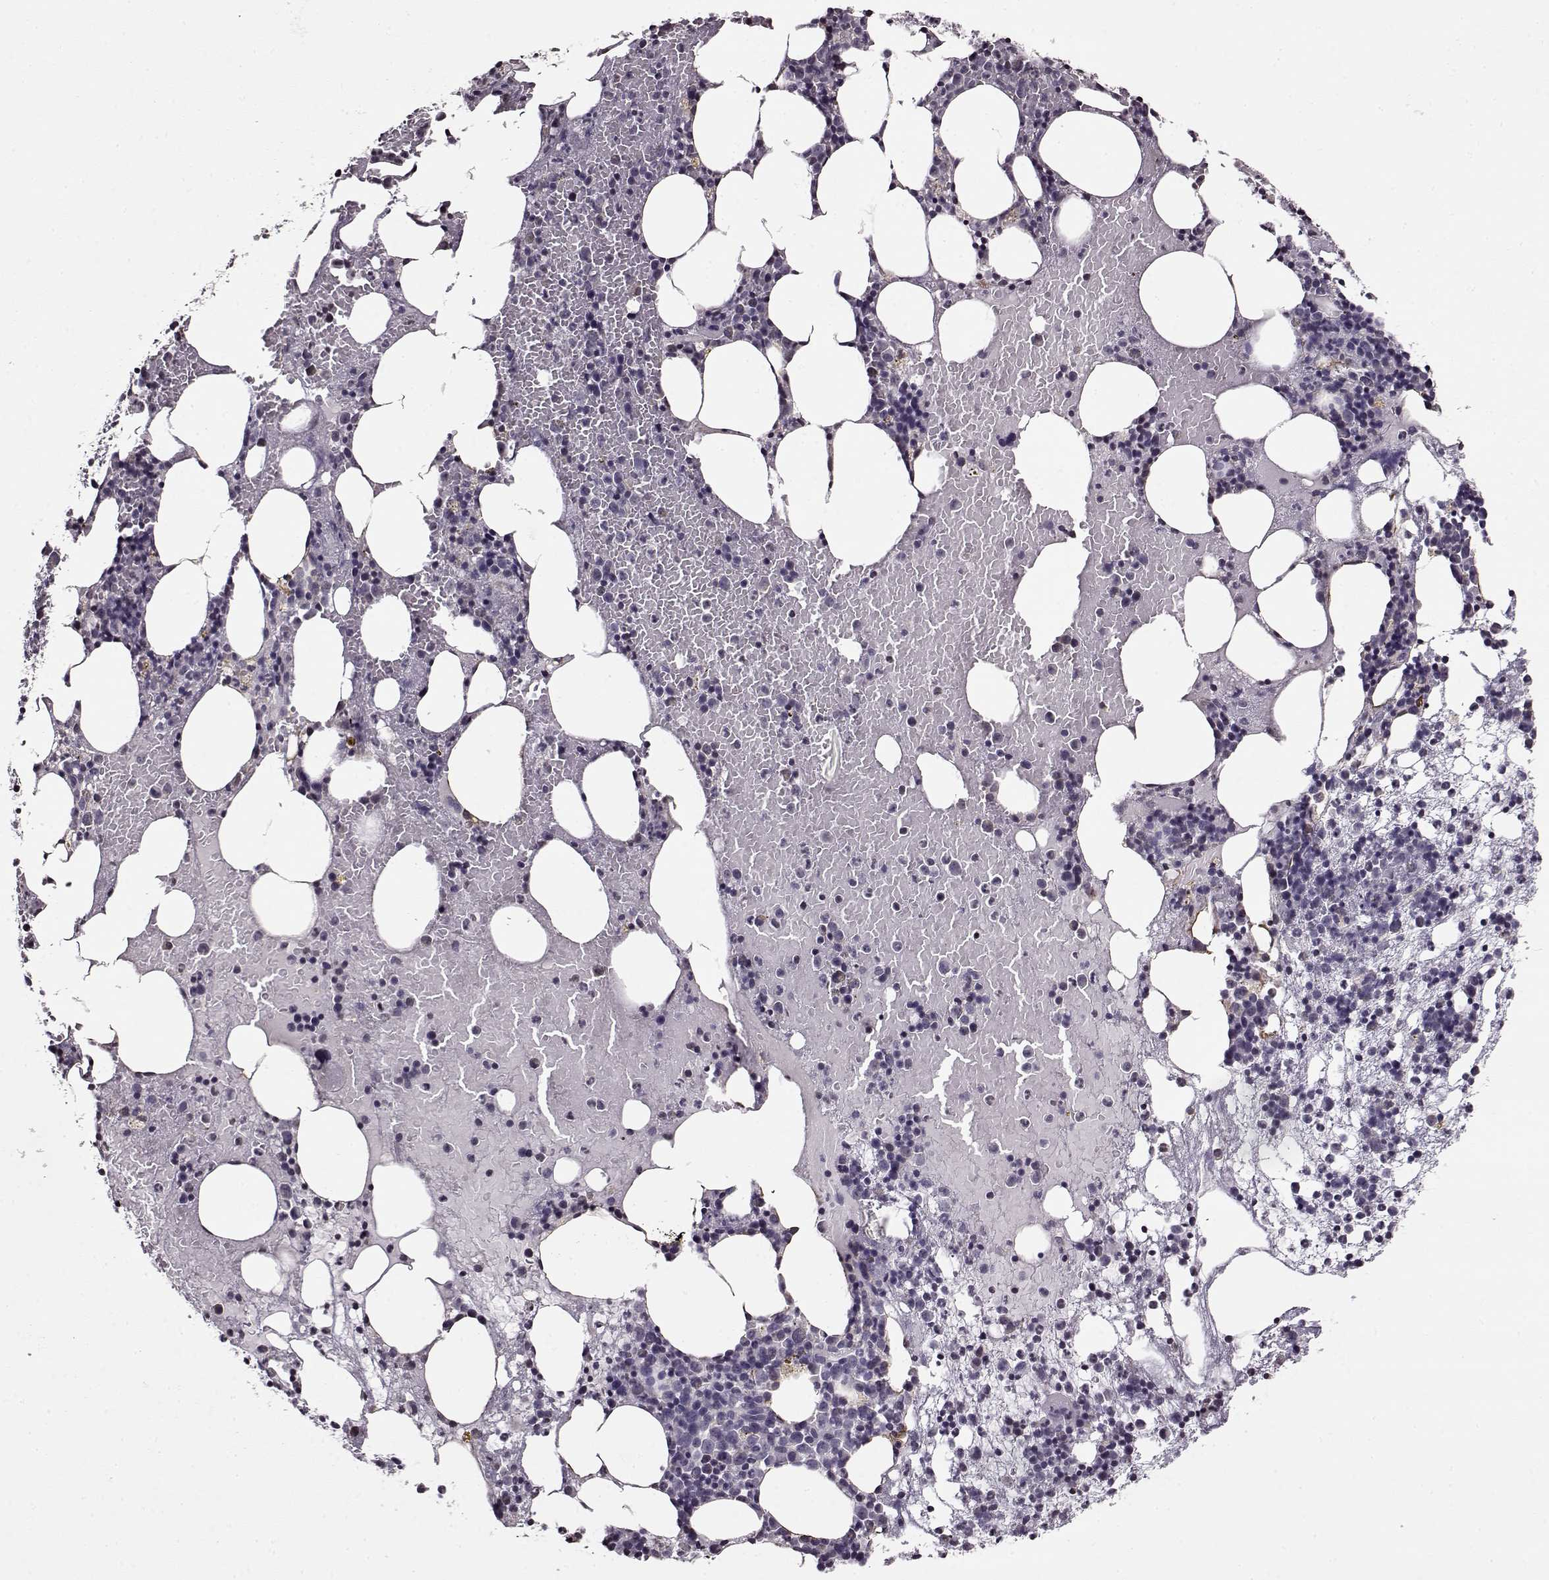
{"staining": {"intensity": "negative", "quantity": "none", "location": "none"}, "tissue": "bone marrow", "cell_type": "Hematopoietic cells", "image_type": "normal", "snomed": [{"axis": "morphology", "description": "Normal tissue, NOS"}, {"axis": "topography", "description": "Bone marrow"}], "caption": "Protein analysis of unremarkable bone marrow exhibits no significant expression in hematopoietic cells. (Brightfield microscopy of DAB (3,3'-diaminobenzidine) immunohistochemistry (IHC) at high magnification).", "gene": "FSHB", "patient": {"sex": "male", "age": 54}}